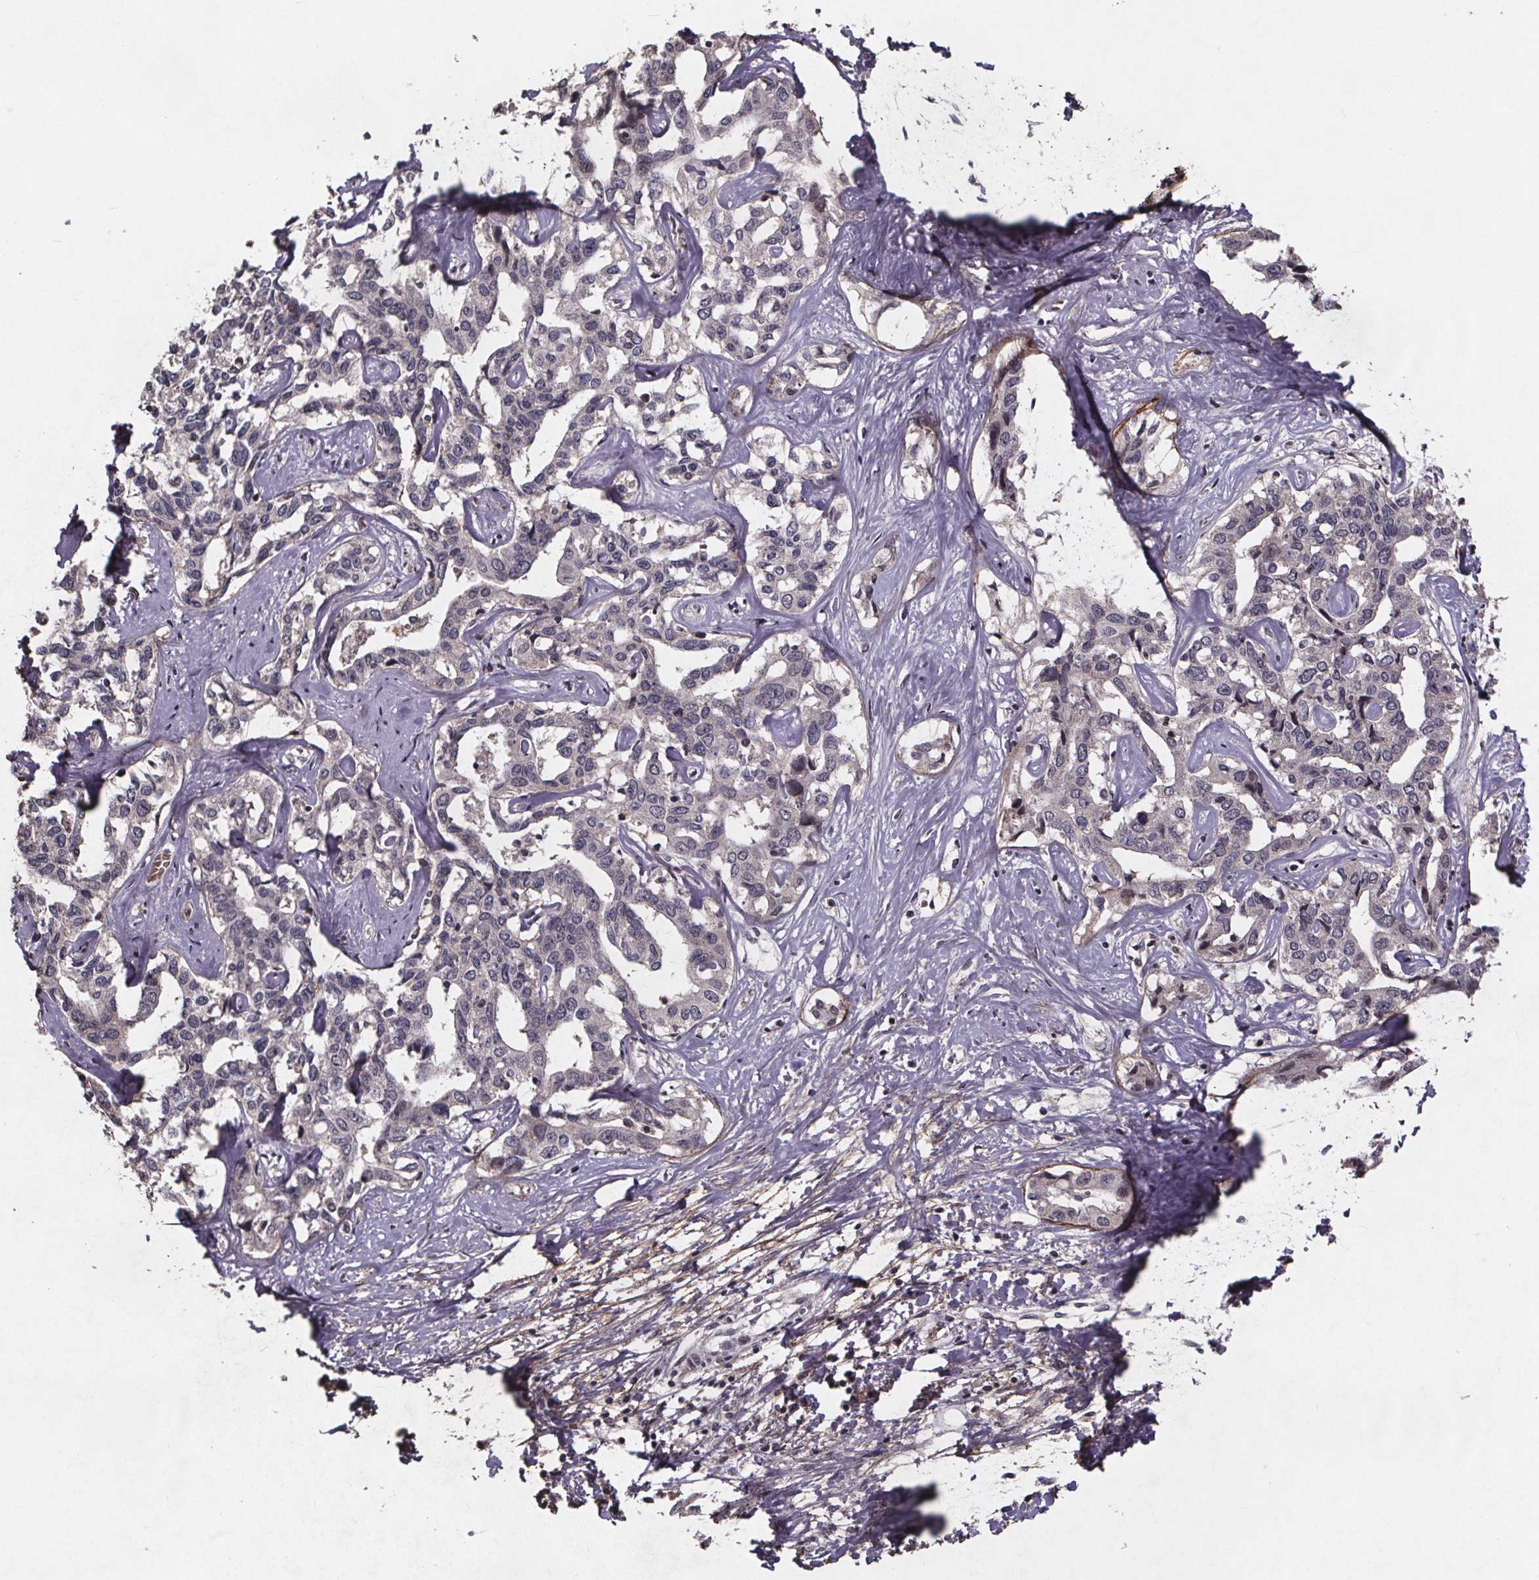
{"staining": {"intensity": "negative", "quantity": "none", "location": "none"}, "tissue": "liver cancer", "cell_type": "Tumor cells", "image_type": "cancer", "snomed": [{"axis": "morphology", "description": "Cholangiocarcinoma"}, {"axis": "topography", "description": "Liver"}], "caption": "Photomicrograph shows no protein positivity in tumor cells of liver cancer tissue.", "gene": "GPX3", "patient": {"sex": "male", "age": 59}}